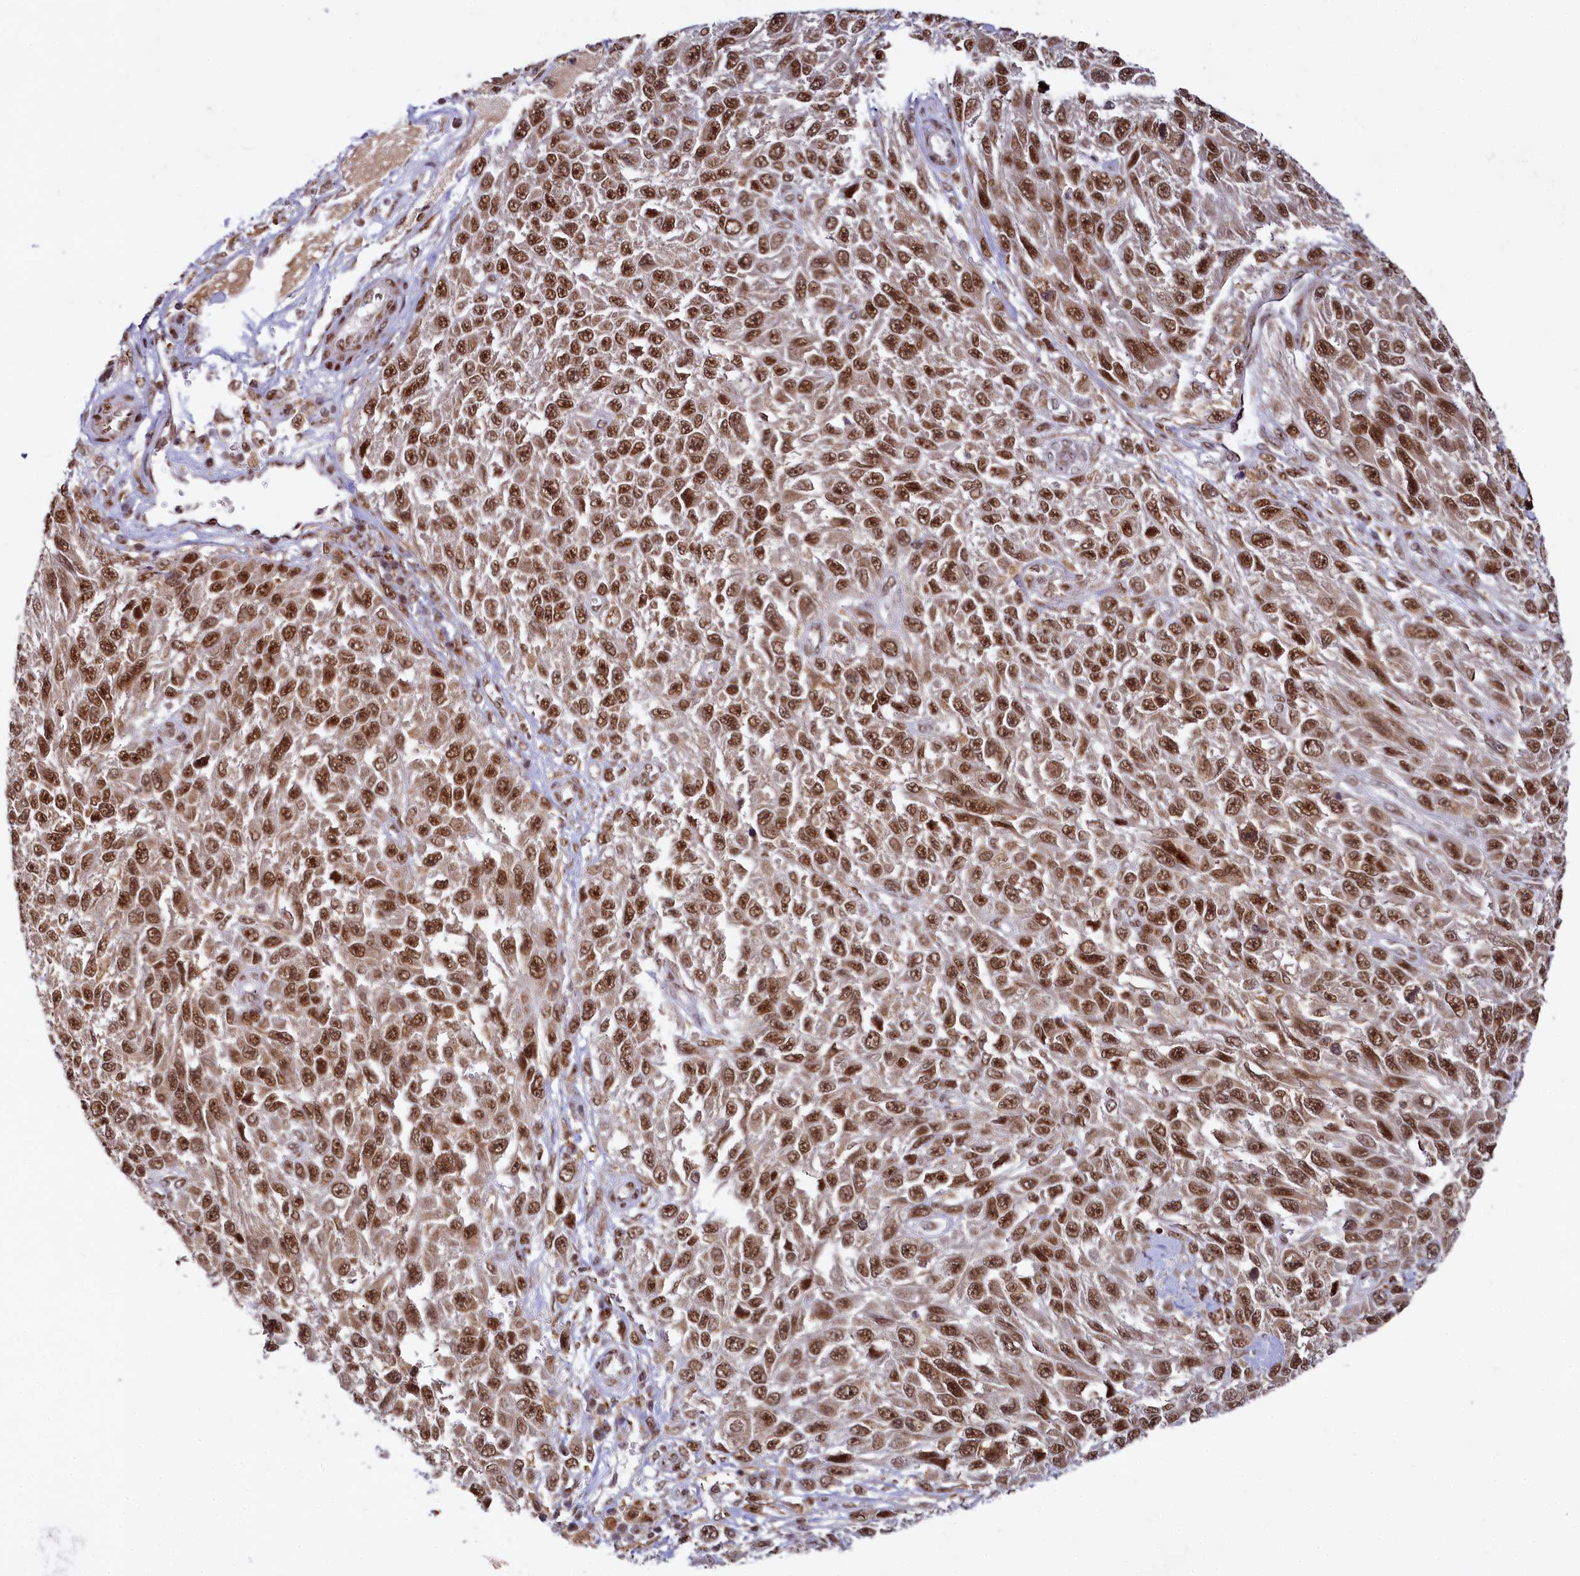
{"staining": {"intensity": "moderate", "quantity": ">75%", "location": "nuclear"}, "tissue": "melanoma", "cell_type": "Tumor cells", "image_type": "cancer", "snomed": [{"axis": "morphology", "description": "Normal tissue, NOS"}, {"axis": "morphology", "description": "Malignant melanoma, NOS"}, {"axis": "topography", "description": "Skin"}], "caption": "Immunohistochemical staining of malignant melanoma reveals moderate nuclear protein staining in about >75% of tumor cells.", "gene": "PPHLN1", "patient": {"sex": "female", "age": 96}}